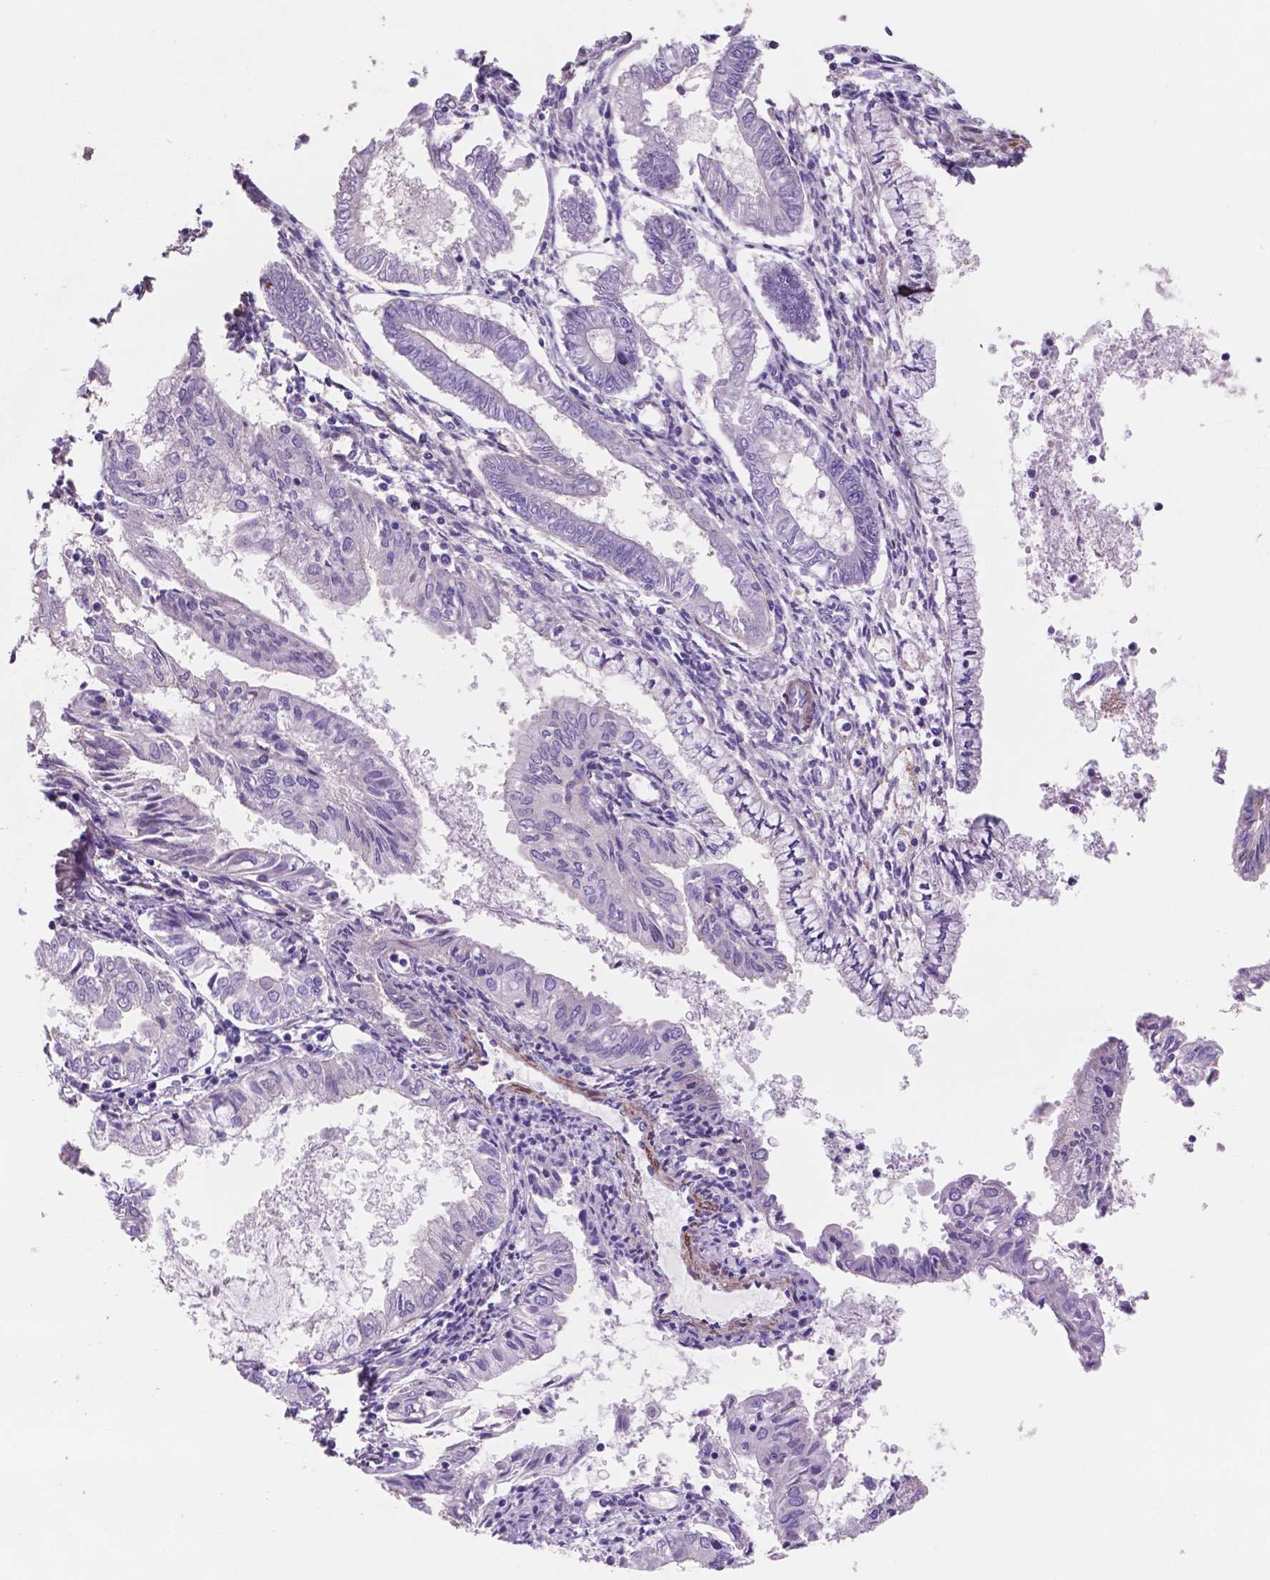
{"staining": {"intensity": "negative", "quantity": "none", "location": "none"}, "tissue": "endometrial cancer", "cell_type": "Tumor cells", "image_type": "cancer", "snomed": [{"axis": "morphology", "description": "Adenocarcinoma, NOS"}, {"axis": "topography", "description": "Endometrium"}], "caption": "Immunohistochemical staining of endometrial cancer (adenocarcinoma) shows no significant expression in tumor cells. (Brightfield microscopy of DAB IHC at high magnification).", "gene": "TOR2A", "patient": {"sex": "female", "age": 68}}